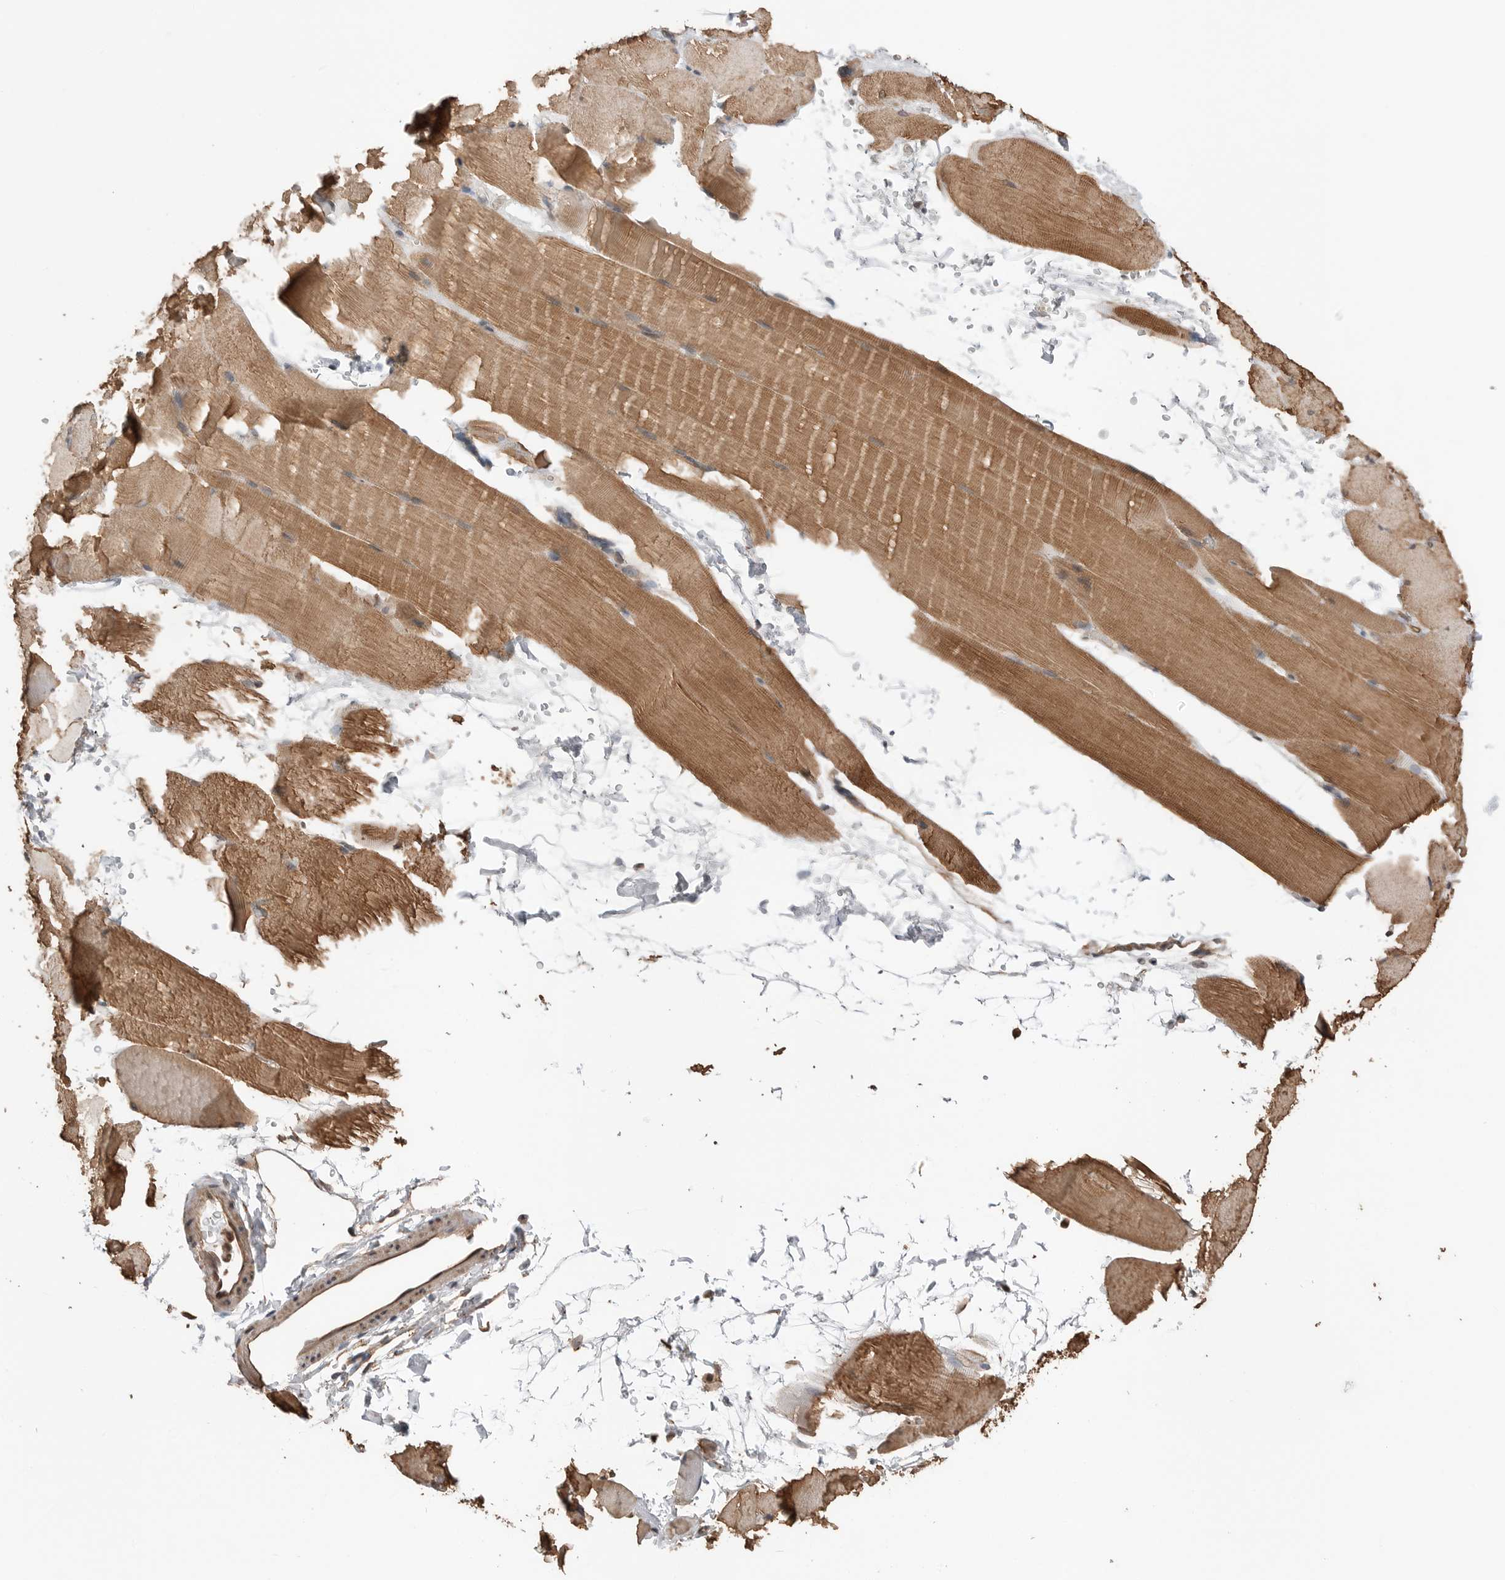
{"staining": {"intensity": "moderate", "quantity": ">75%", "location": "cytoplasmic/membranous"}, "tissue": "skeletal muscle", "cell_type": "Myocytes", "image_type": "normal", "snomed": [{"axis": "morphology", "description": "Normal tissue, NOS"}, {"axis": "topography", "description": "Skeletal muscle"}, {"axis": "topography", "description": "Parathyroid gland"}], "caption": "Skeletal muscle stained with immunohistochemistry displays moderate cytoplasmic/membranous expression in approximately >75% of myocytes.", "gene": "PEAK1", "patient": {"sex": "female", "age": 37}}